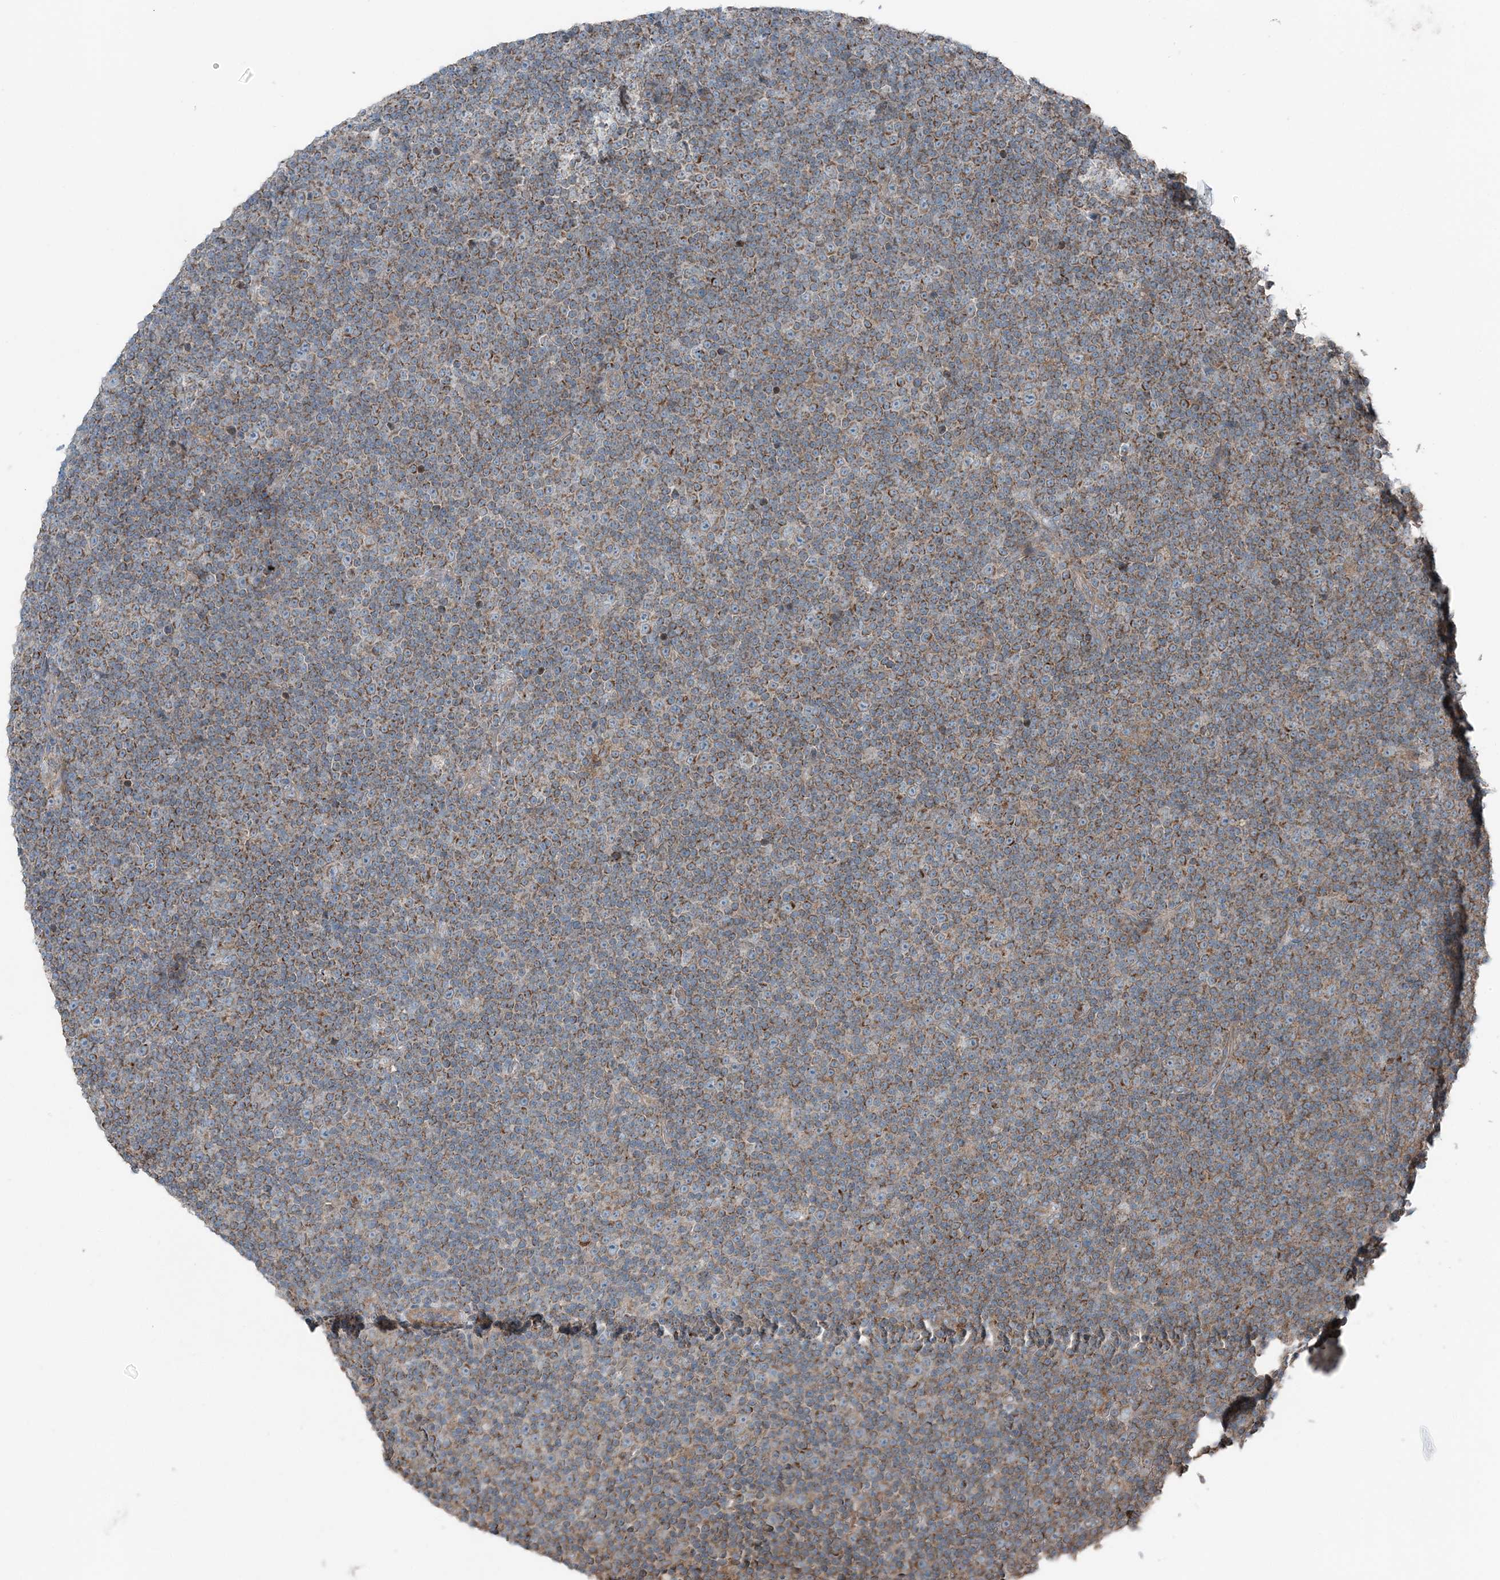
{"staining": {"intensity": "moderate", "quantity": "<25%", "location": "cytoplasmic/membranous"}, "tissue": "lymphoma", "cell_type": "Tumor cells", "image_type": "cancer", "snomed": [{"axis": "morphology", "description": "Malignant lymphoma, non-Hodgkin's type, Low grade"}, {"axis": "topography", "description": "Lymph node"}], "caption": "Tumor cells reveal low levels of moderate cytoplasmic/membranous expression in approximately <25% of cells in human malignant lymphoma, non-Hodgkin's type (low-grade). (brown staining indicates protein expression, while blue staining denotes nuclei).", "gene": "KY", "patient": {"sex": "female", "age": 67}}